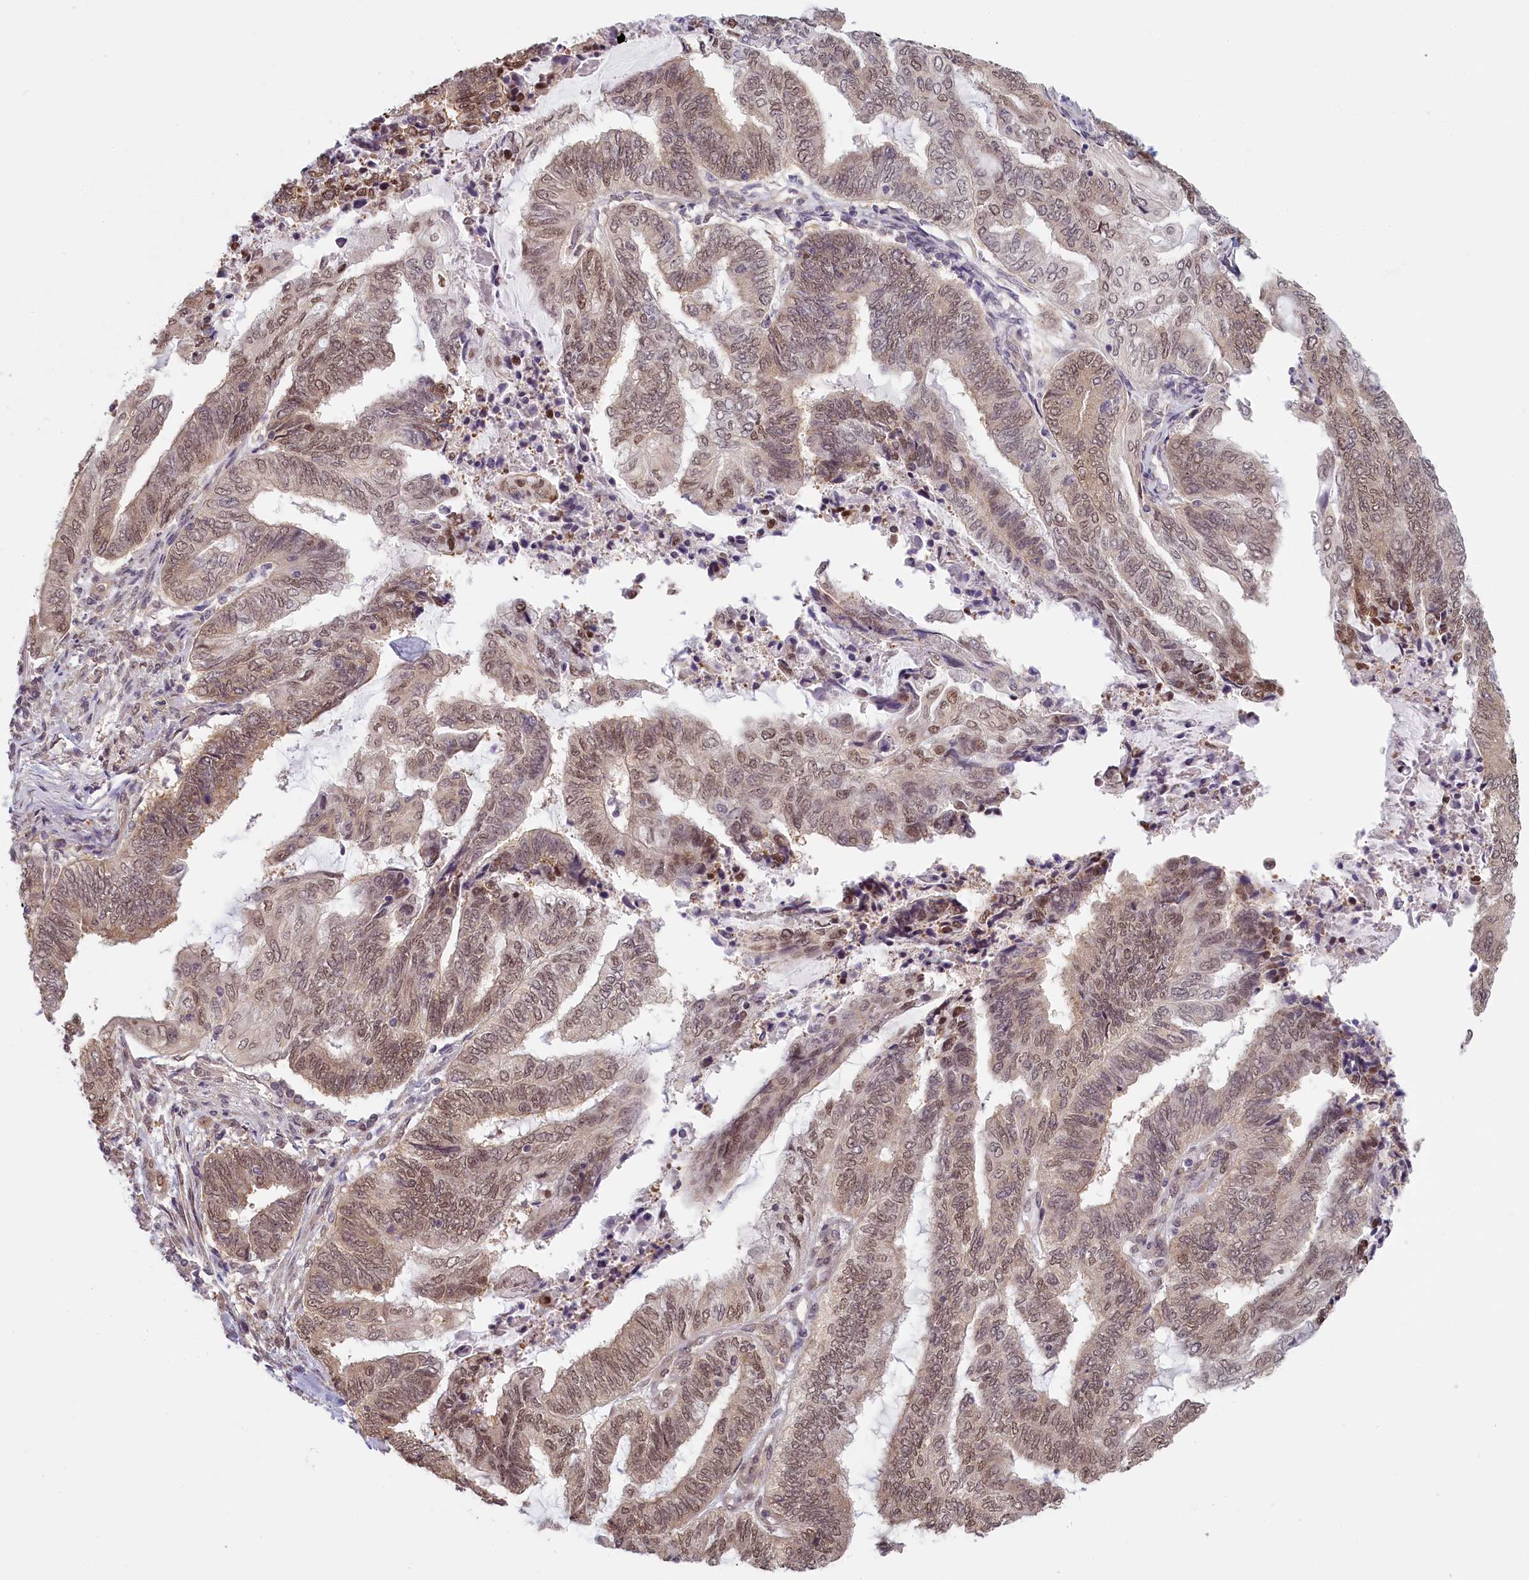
{"staining": {"intensity": "moderate", "quantity": ">75%", "location": "nuclear"}, "tissue": "endometrial cancer", "cell_type": "Tumor cells", "image_type": "cancer", "snomed": [{"axis": "morphology", "description": "Adenocarcinoma, NOS"}, {"axis": "topography", "description": "Uterus"}, {"axis": "topography", "description": "Endometrium"}], "caption": "A brown stain labels moderate nuclear positivity of a protein in human endometrial cancer tumor cells. Ihc stains the protein in brown and the nuclei are stained blue.", "gene": "C19orf44", "patient": {"sex": "female", "age": 70}}